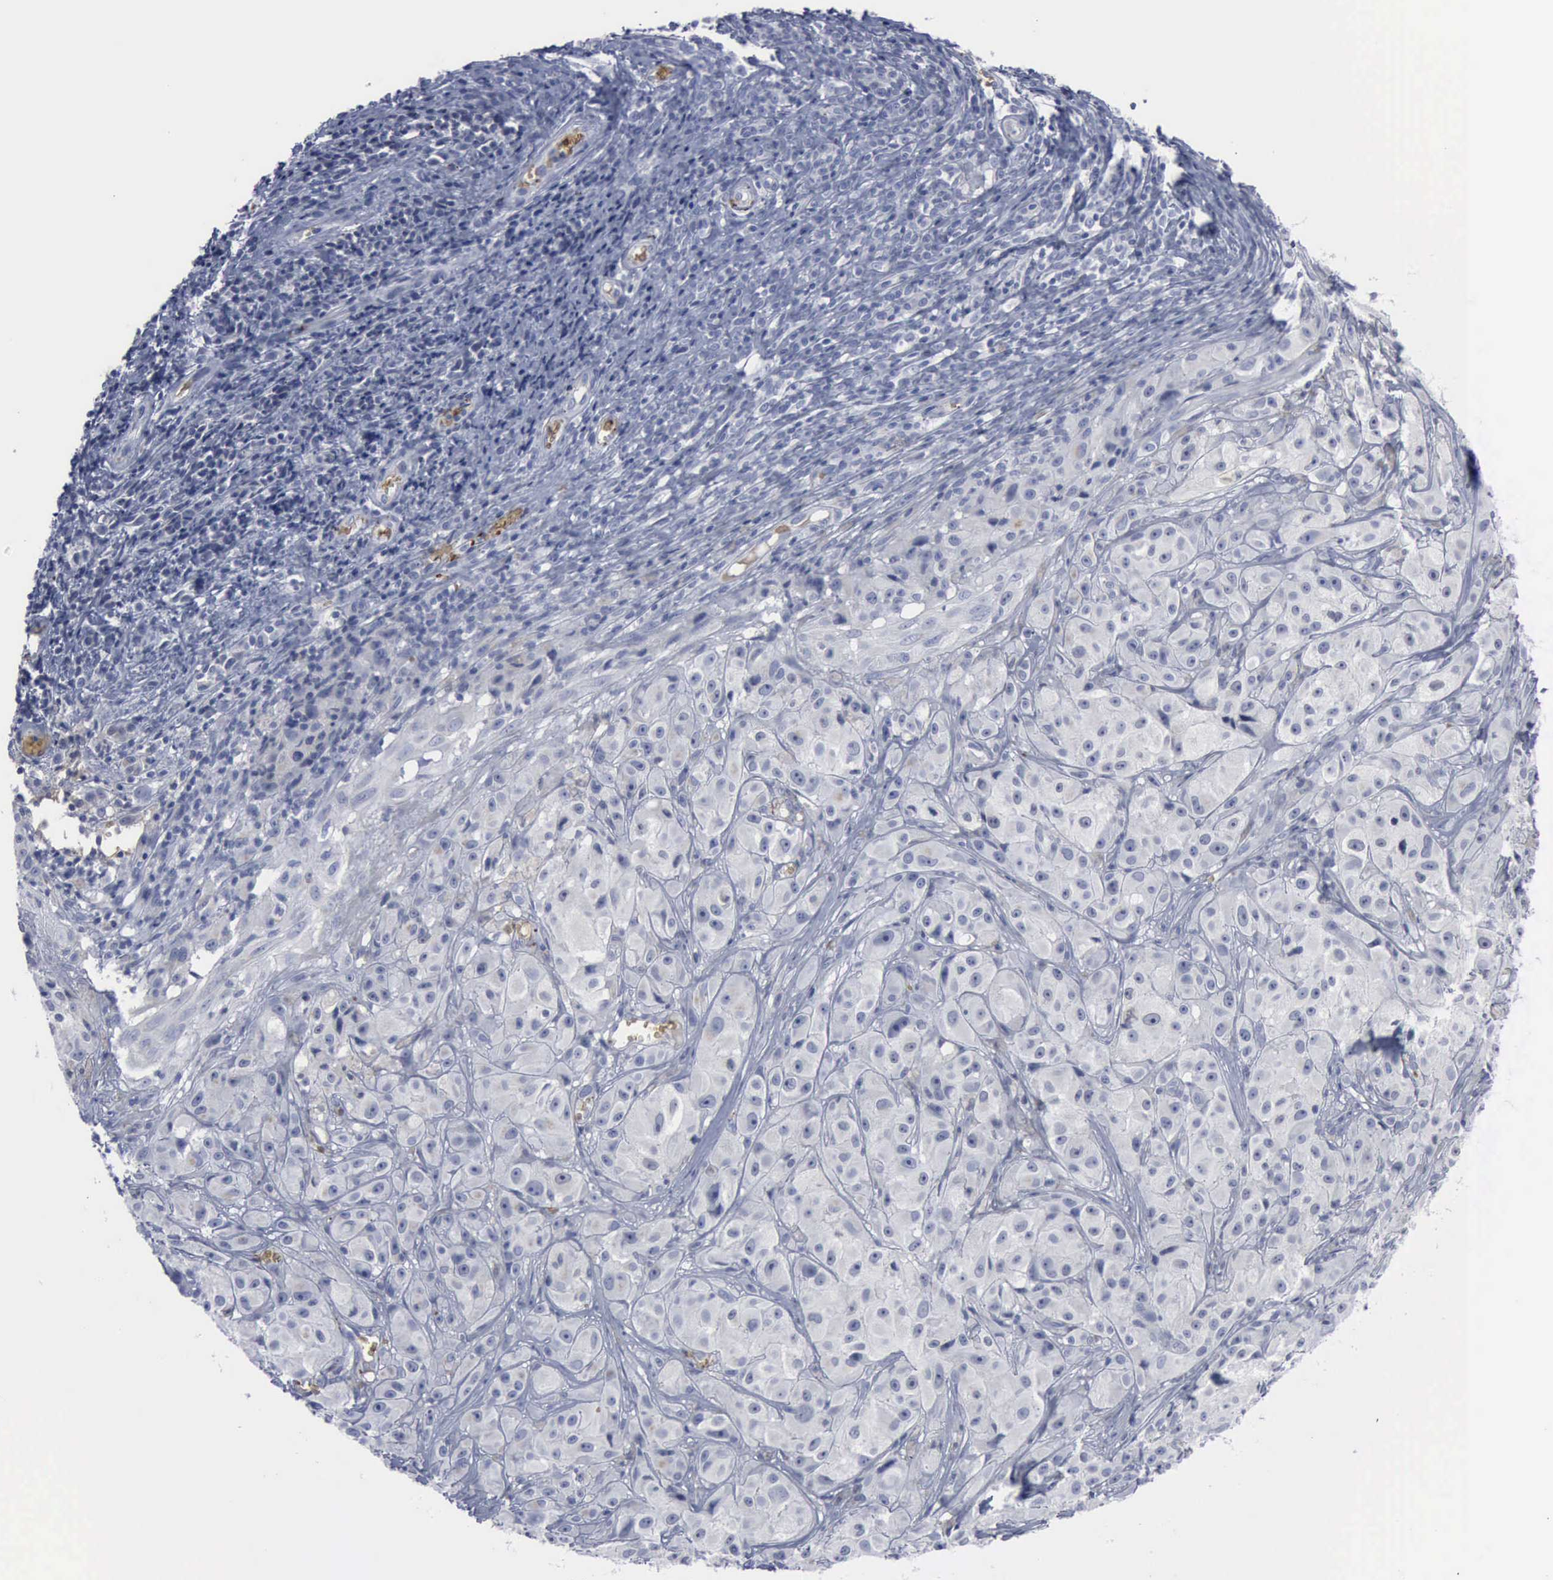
{"staining": {"intensity": "negative", "quantity": "none", "location": "none"}, "tissue": "melanoma", "cell_type": "Tumor cells", "image_type": "cancer", "snomed": [{"axis": "morphology", "description": "Malignant melanoma, NOS"}, {"axis": "topography", "description": "Skin"}], "caption": "Tumor cells show no significant positivity in malignant melanoma. (Stains: DAB (3,3'-diaminobenzidine) immunohistochemistry (IHC) with hematoxylin counter stain, Microscopy: brightfield microscopy at high magnification).", "gene": "TGFB1", "patient": {"sex": "male", "age": 56}}